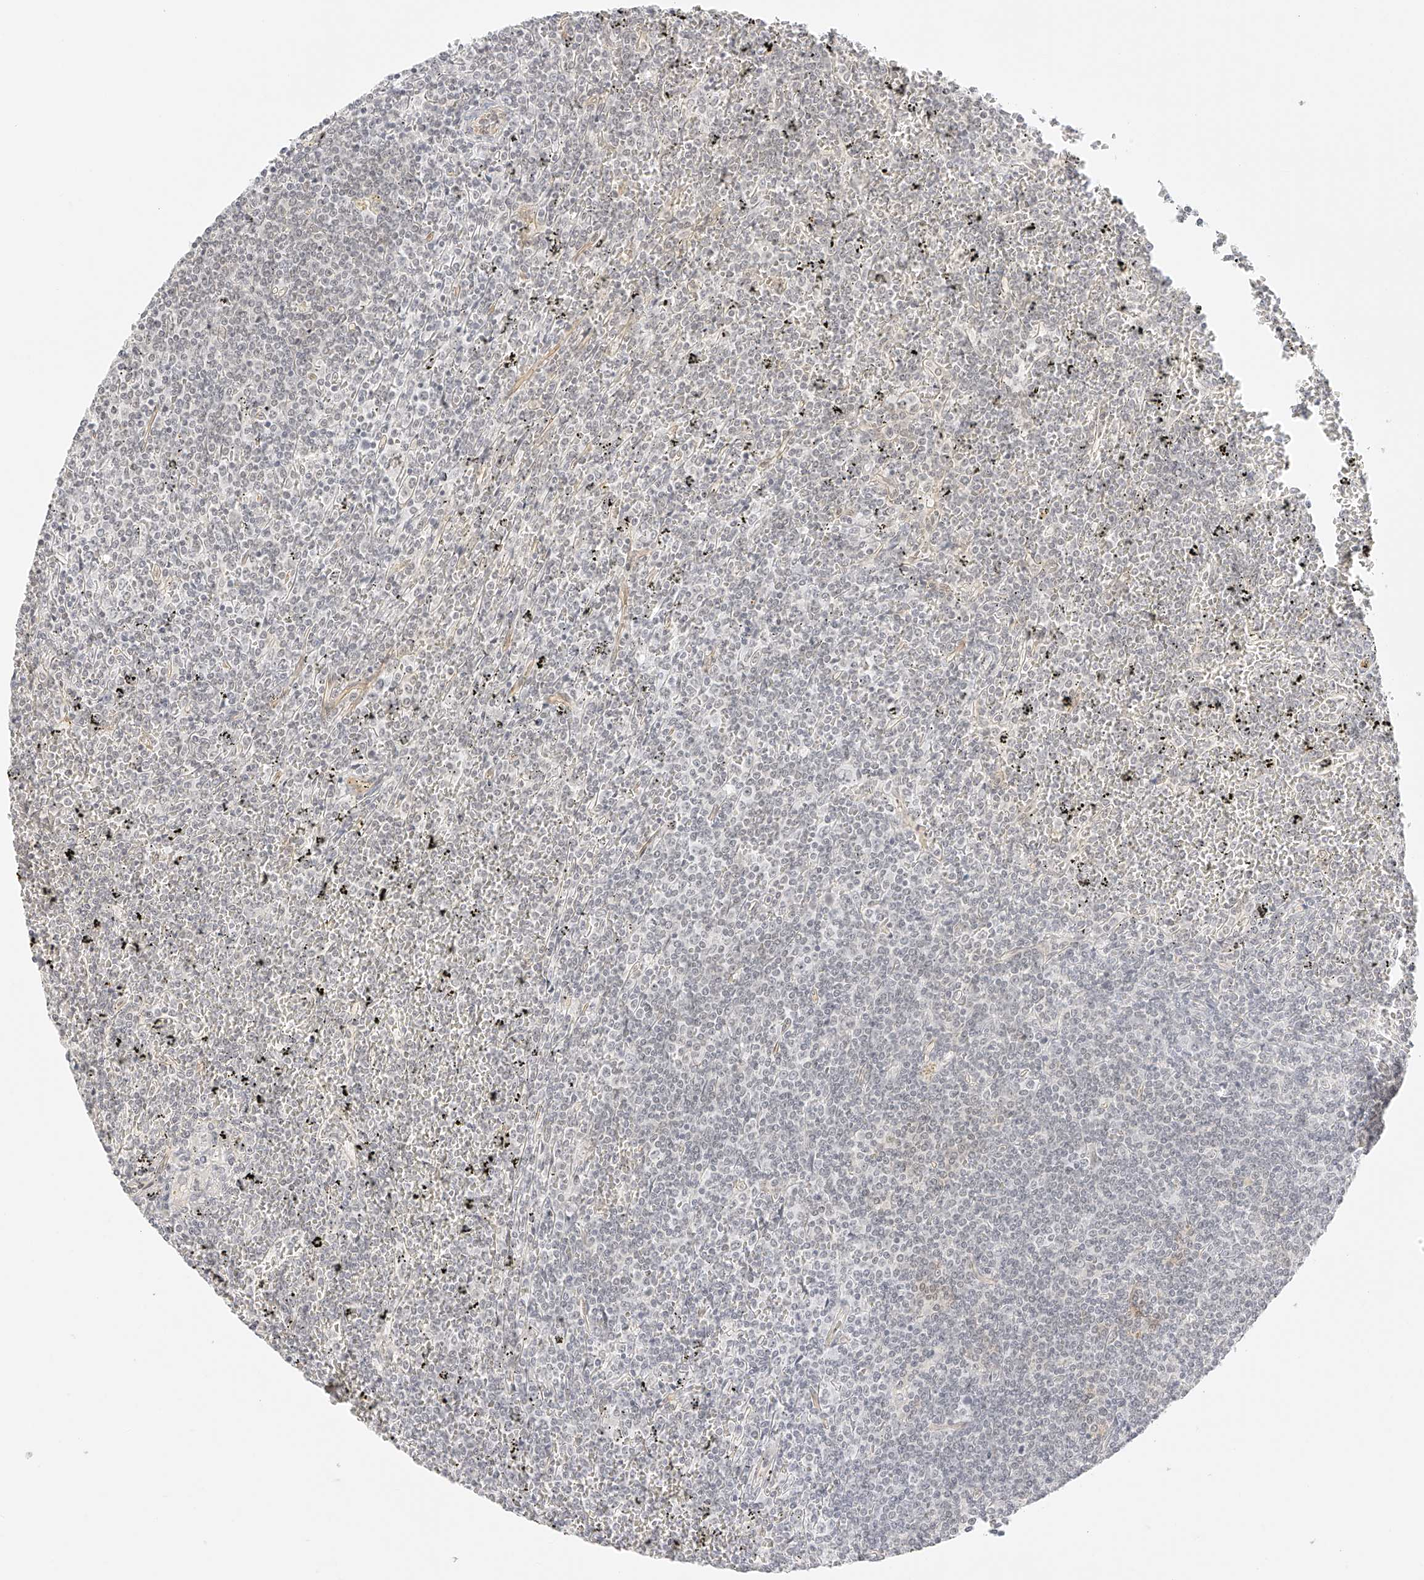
{"staining": {"intensity": "negative", "quantity": "none", "location": "none"}, "tissue": "lymphoma", "cell_type": "Tumor cells", "image_type": "cancer", "snomed": [{"axis": "morphology", "description": "Malignant lymphoma, non-Hodgkin's type, Low grade"}, {"axis": "topography", "description": "Spleen"}], "caption": "There is no significant expression in tumor cells of malignant lymphoma, non-Hodgkin's type (low-grade).", "gene": "ZFP69", "patient": {"sex": "female", "age": 19}}